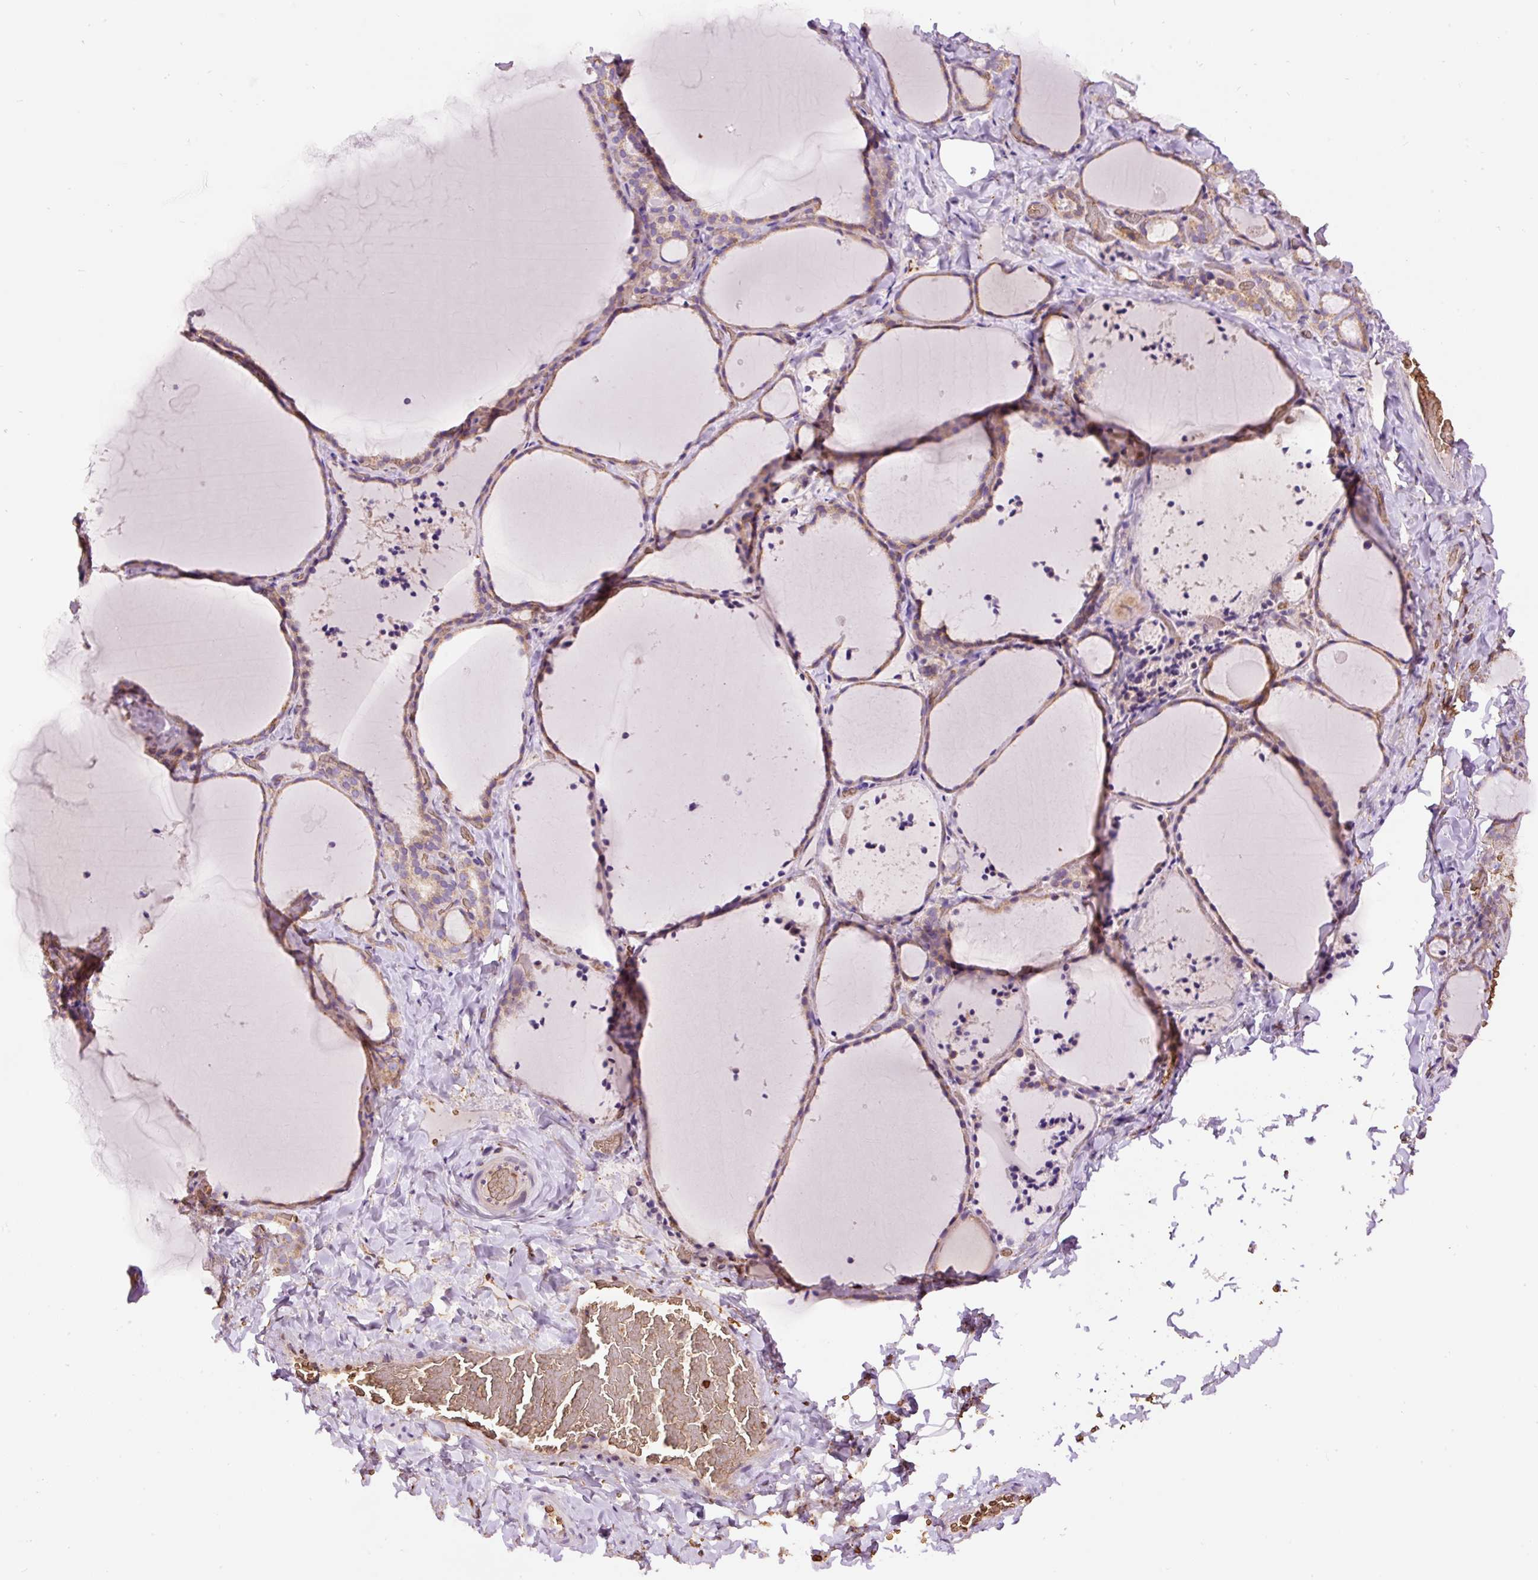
{"staining": {"intensity": "moderate", "quantity": ">75%", "location": "cytoplasmic/membranous"}, "tissue": "thyroid gland", "cell_type": "Glandular cells", "image_type": "normal", "snomed": [{"axis": "morphology", "description": "Normal tissue, NOS"}, {"axis": "topography", "description": "Thyroid gland"}], "caption": "Protein staining shows moderate cytoplasmic/membranous expression in approximately >75% of glandular cells in benign thyroid gland.", "gene": "PRRC2A", "patient": {"sex": "female", "age": 22}}